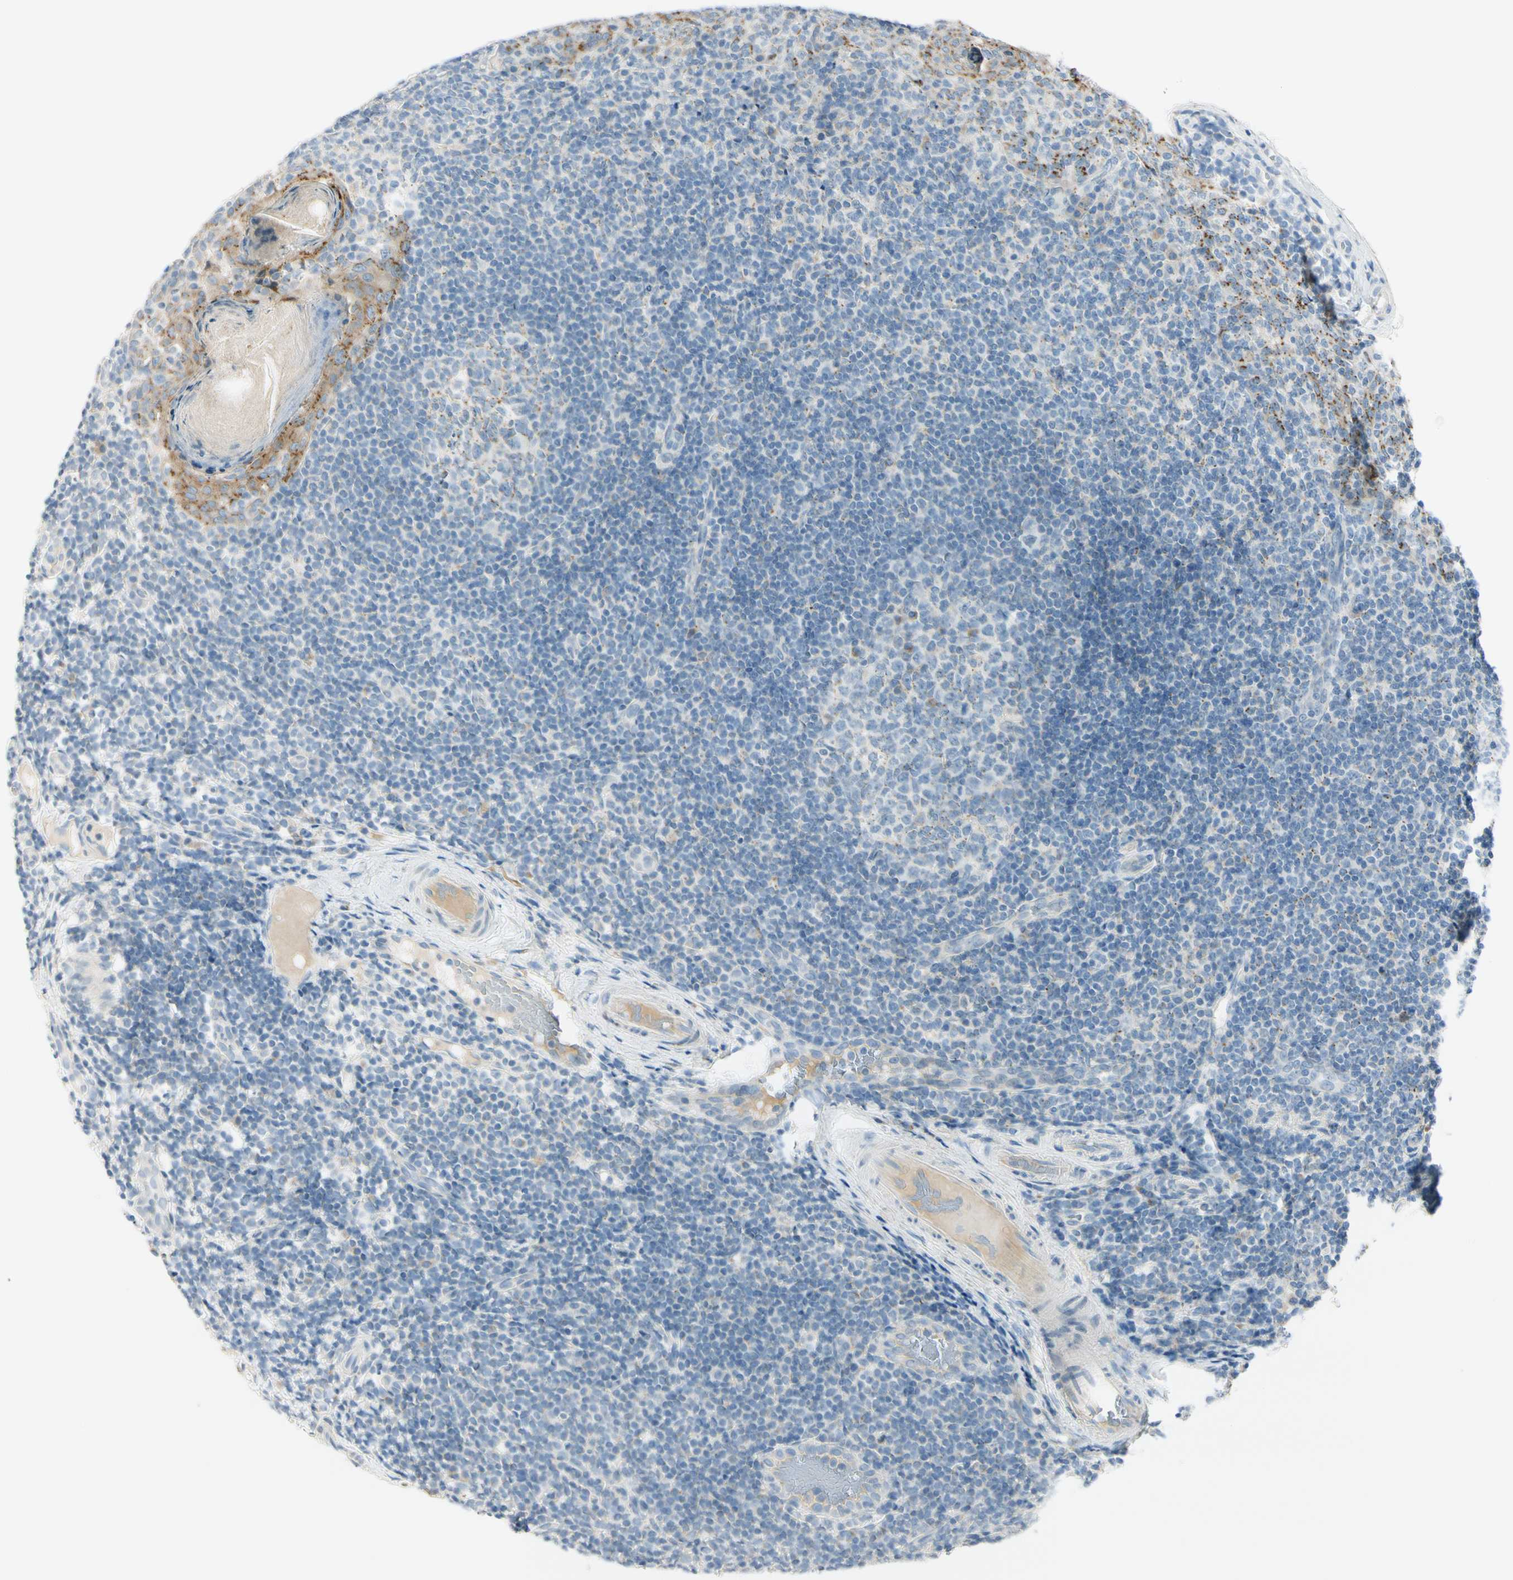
{"staining": {"intensity": "weak", "quantity": "<25%", "location": "cytoplasmic/membranous"}, "tissue": "tonsil", "cell_type": "Germinal center cells", "image_type": "normal", "snomed": [{"axis": "morphology", "description": "Normal tissue, NOS"}, {"axis": "topography", "description": "Tonsil"}], "caption": "Immunohistochemistry photomicrograph of benign tonsil stained for a protein (brown), which reveals no expression in germinal center cells.", "gene": "GALNT5", "patient": {"sex": "female", "age": 19}}